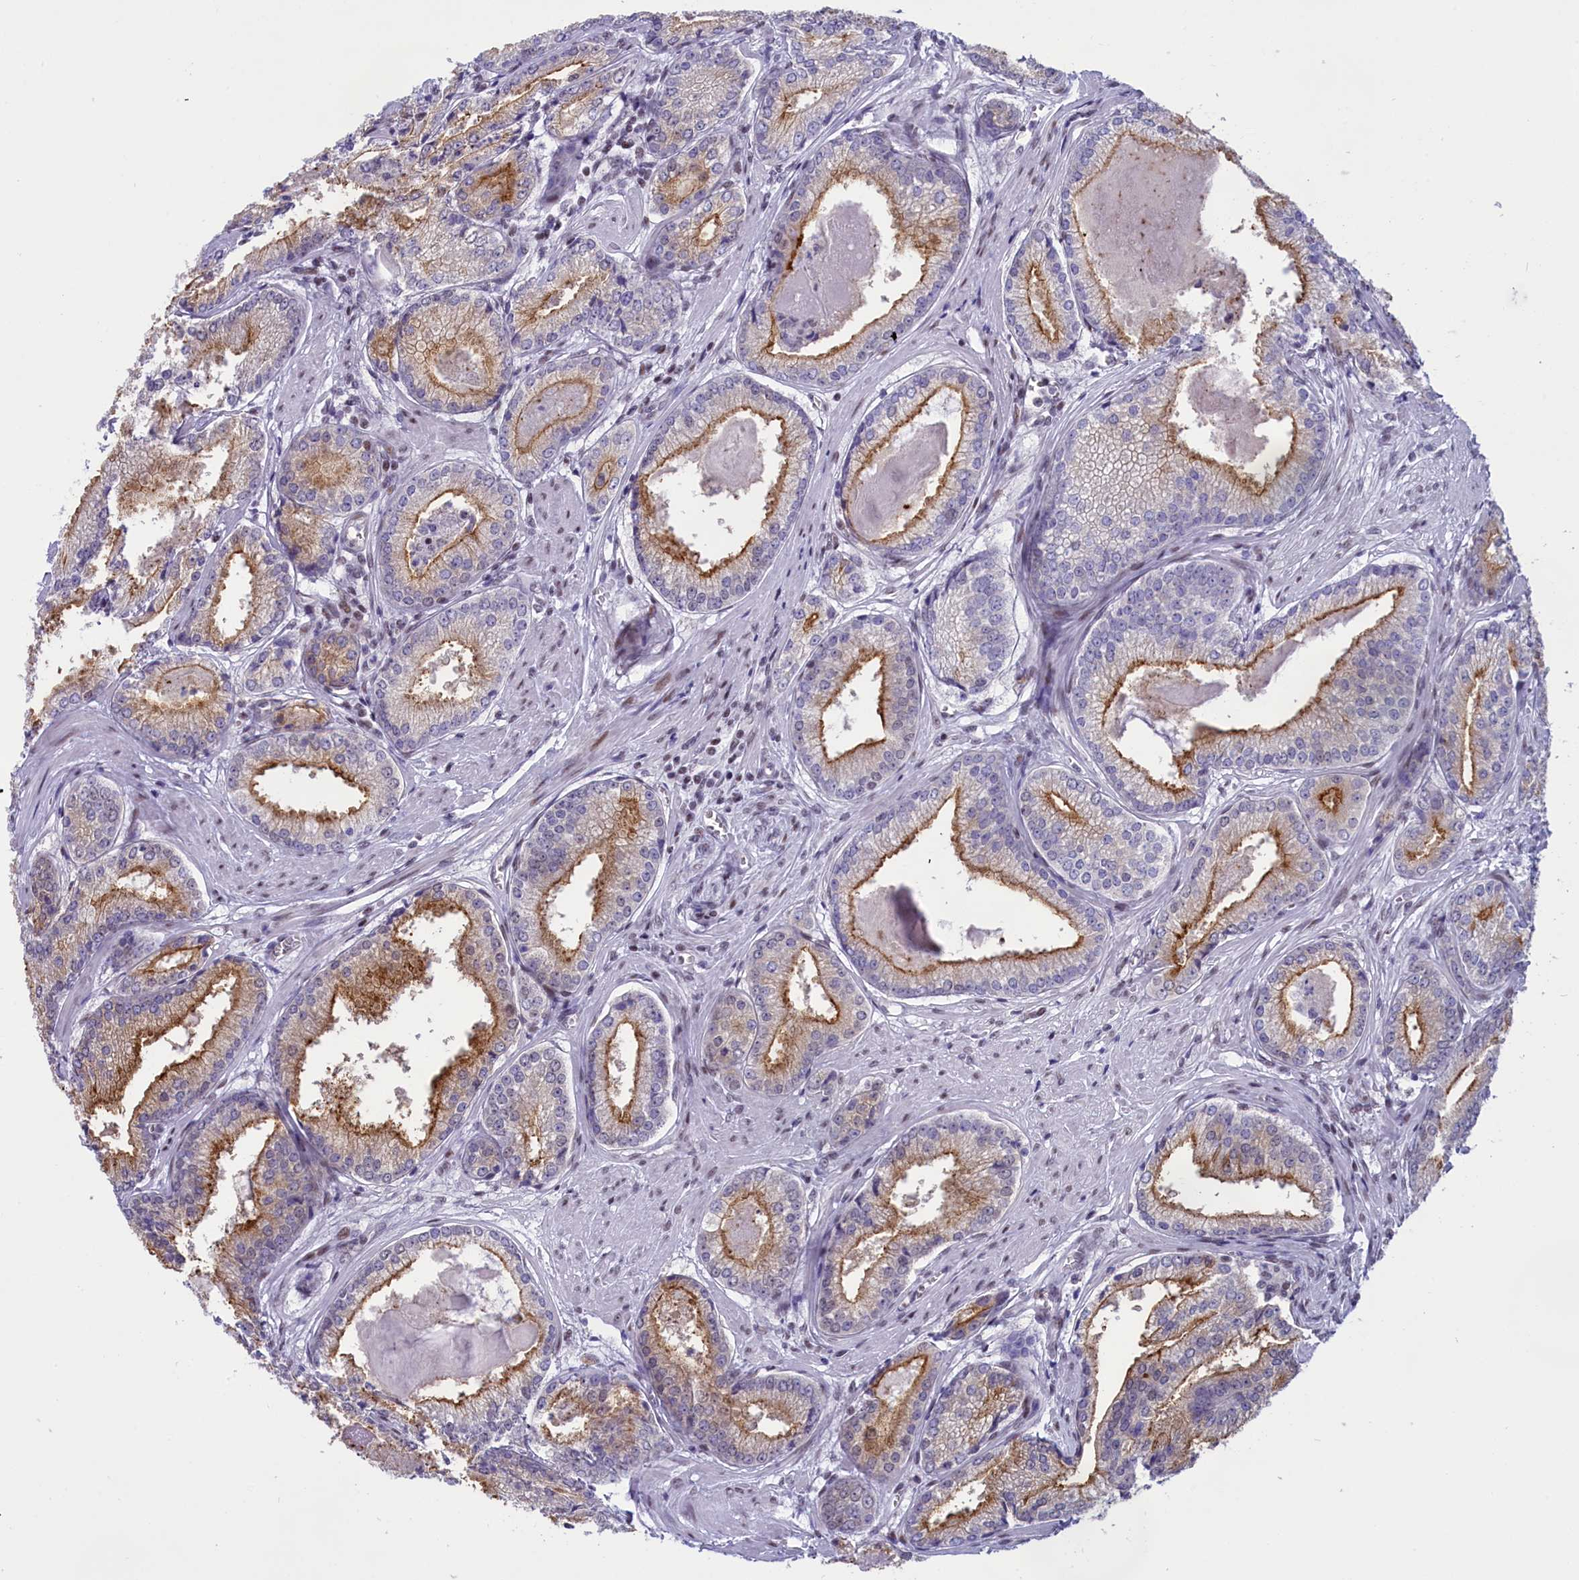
{"staining": {"intensity": "moderate", "quantity": "25%-75%", "location": "cytoplasmic/membranous"}, "tissue": "prostate cancer", "cell_type": "Tumor cells", "image_type": "cancer", "snomed": [{"axis": "morphology", "description": "Adenocarcinoma, Low grade"}, {"axis": "topography", "description": "Prostate"}], "caption": "Immunohistochemistry (IHC) image of human low-grade adenocarcinoma (prostate) stained for a protein (brown), which demonstrates medium levels of moderate cytoplasmic/membranous staining in approximately 25%-75% of tumor cells.", "gene": "SPIRE2", "patient": {"sex": "male", "age": 54}}